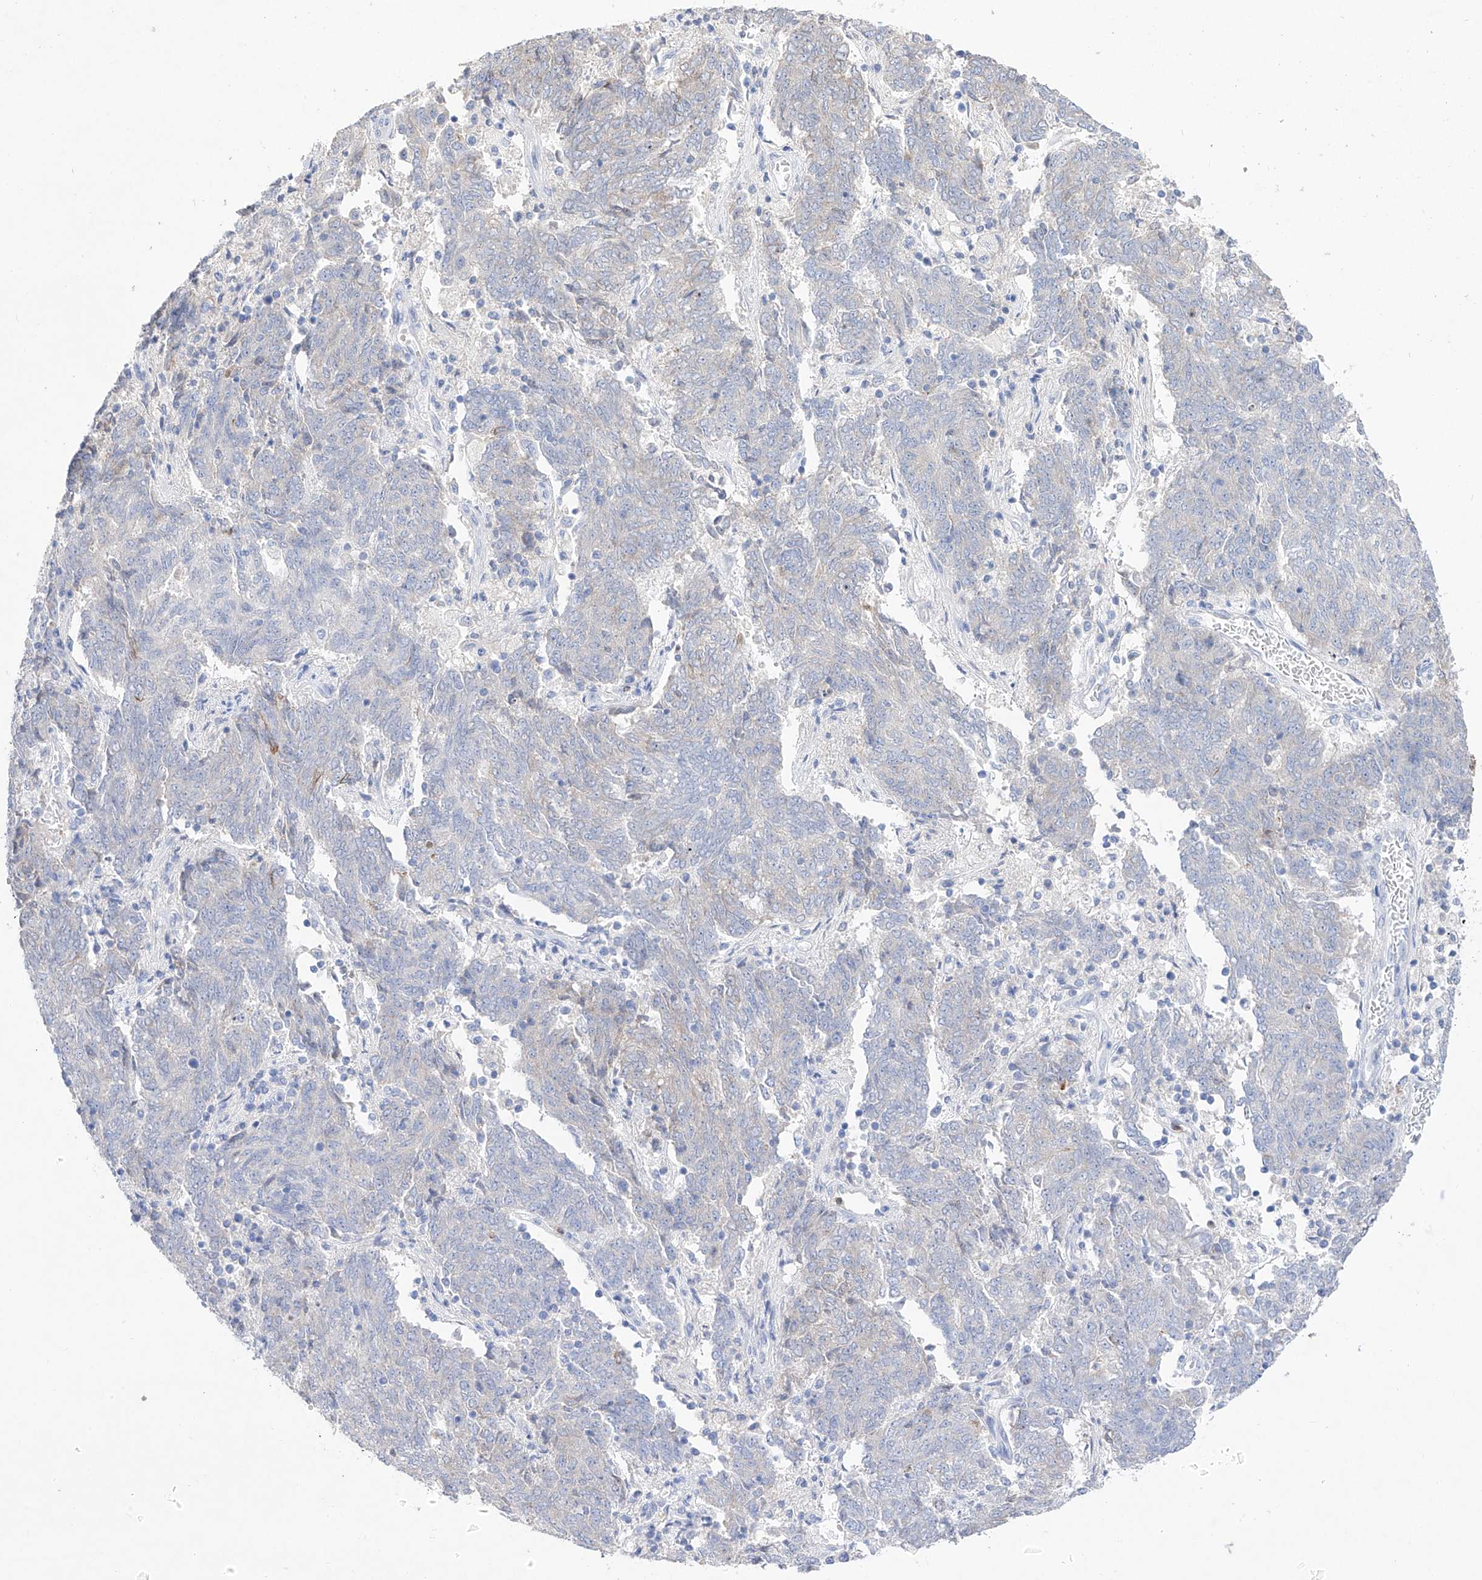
{"staining": {"intensity": "negative", "quantity": "none", "location": "none"}, "tissue": "endometrial cancer", "cell_type": "Tumor cells", "image_type": "cancer", "snomed": [{"axis": "morphology", "description": "Adenocarcinoma, NOS"}, {"axis": "topography", "description": "Endometrium"}], "caption": "Micrograph shows no protein expression in tumor cells of endometrial cancer (adenocarcinoma) tissue. The staining is performed using DAB brown chromogen with nuclei counter-stained in using hematoxylin.", "gene": "TM7SF2", "patient": {"sex": "female", "age": 80}}